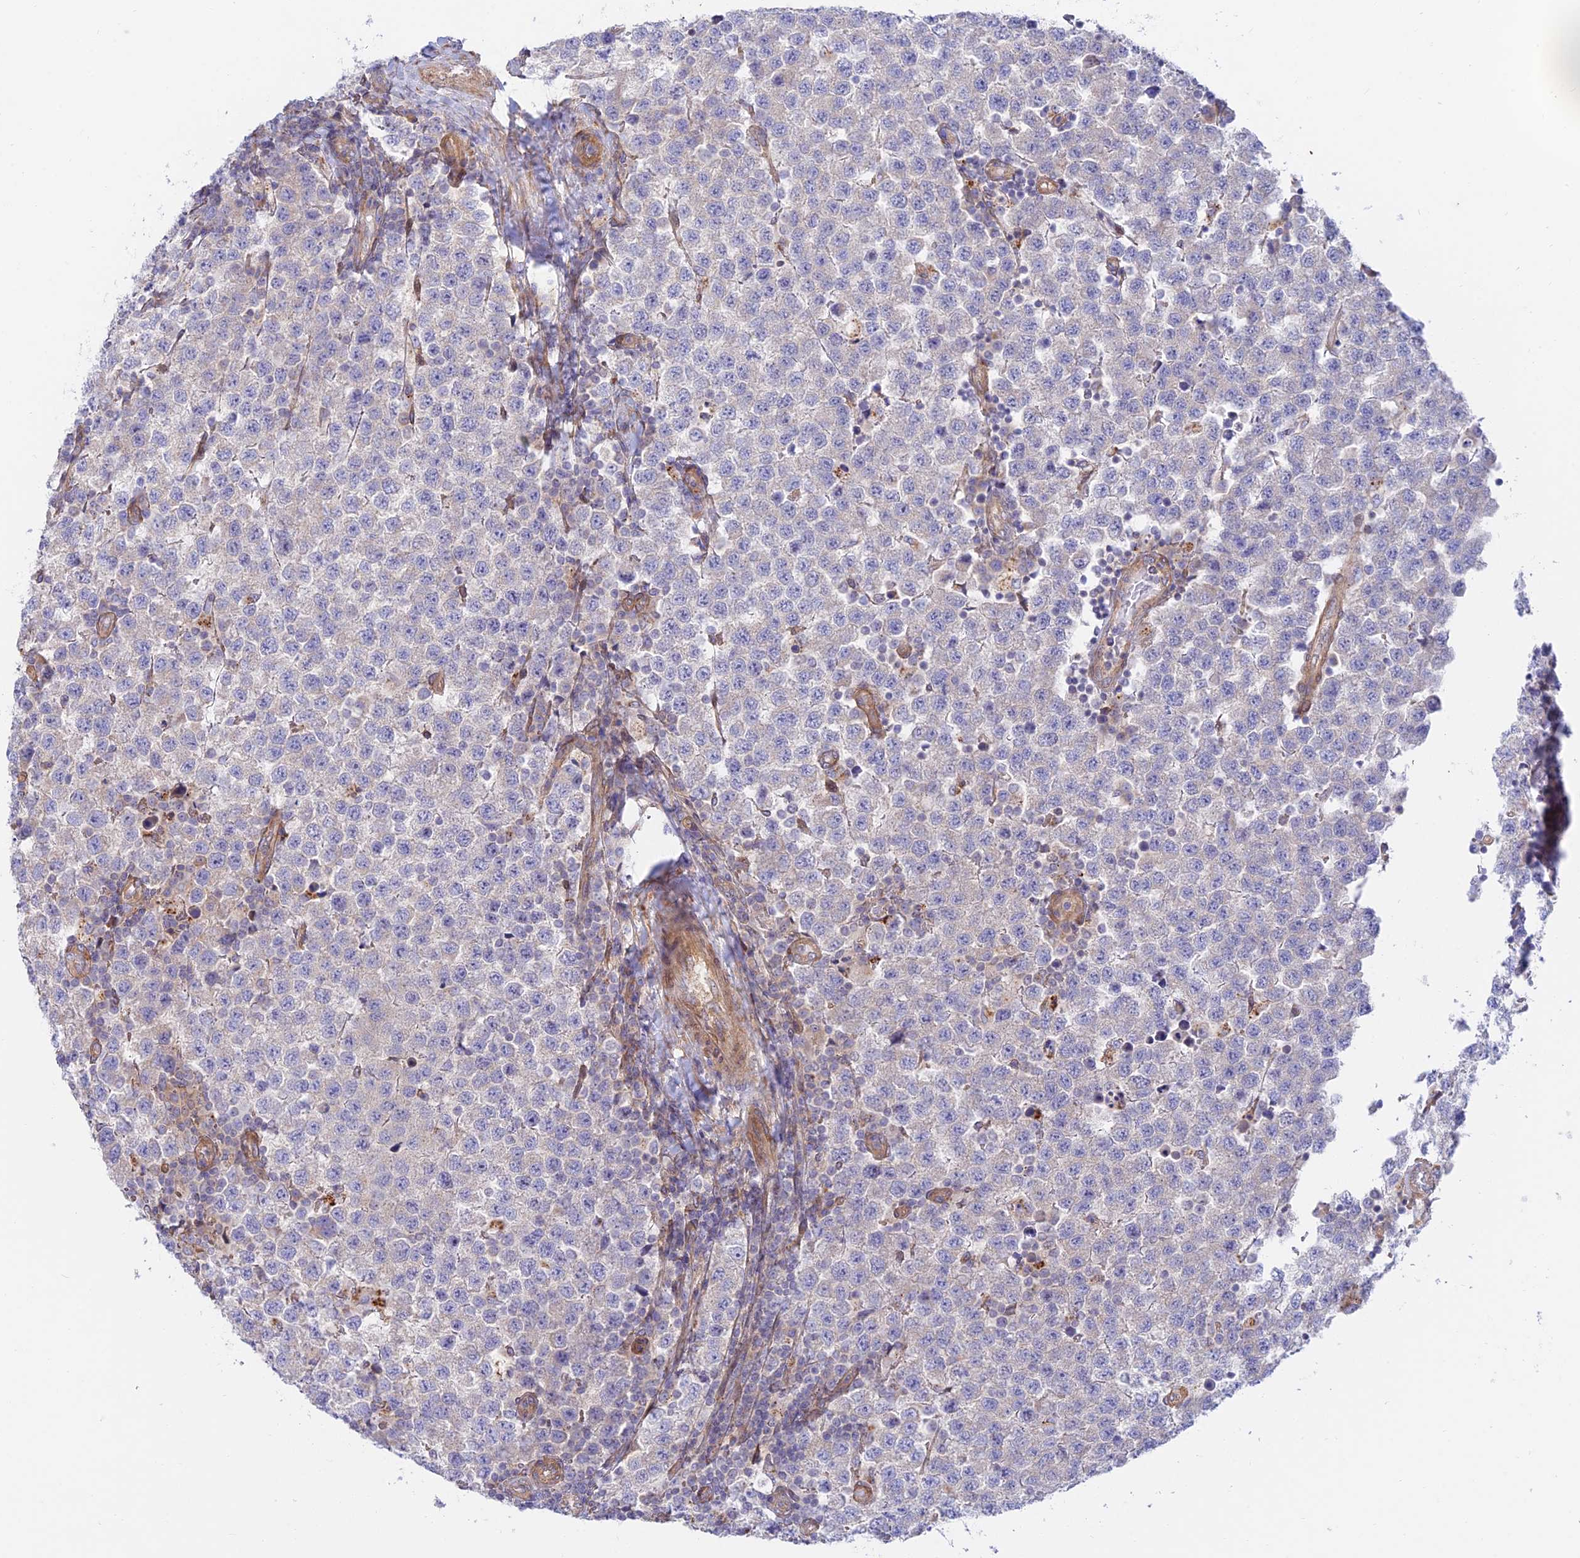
{"staining": {"intensity": "negative", "quantity": "none", "location": "none"}, "tissue": "testis cancer", "cell_type": "Tumor cells", "image_type": "cancer", "snomed": [{"axis": "morphology", "description": "Seminoma, NOS"}, {"axis": "topography", "description": "Testis"}], "caption": "DAB (3,3'-diaminobenzidine) immunohistochemical staining of human testis cancer shows no significant expression in tumor cells. Nuclei are stained in blue.", "gene": "KCNAB1", "patient": {"sex": "male", "age": 34}}